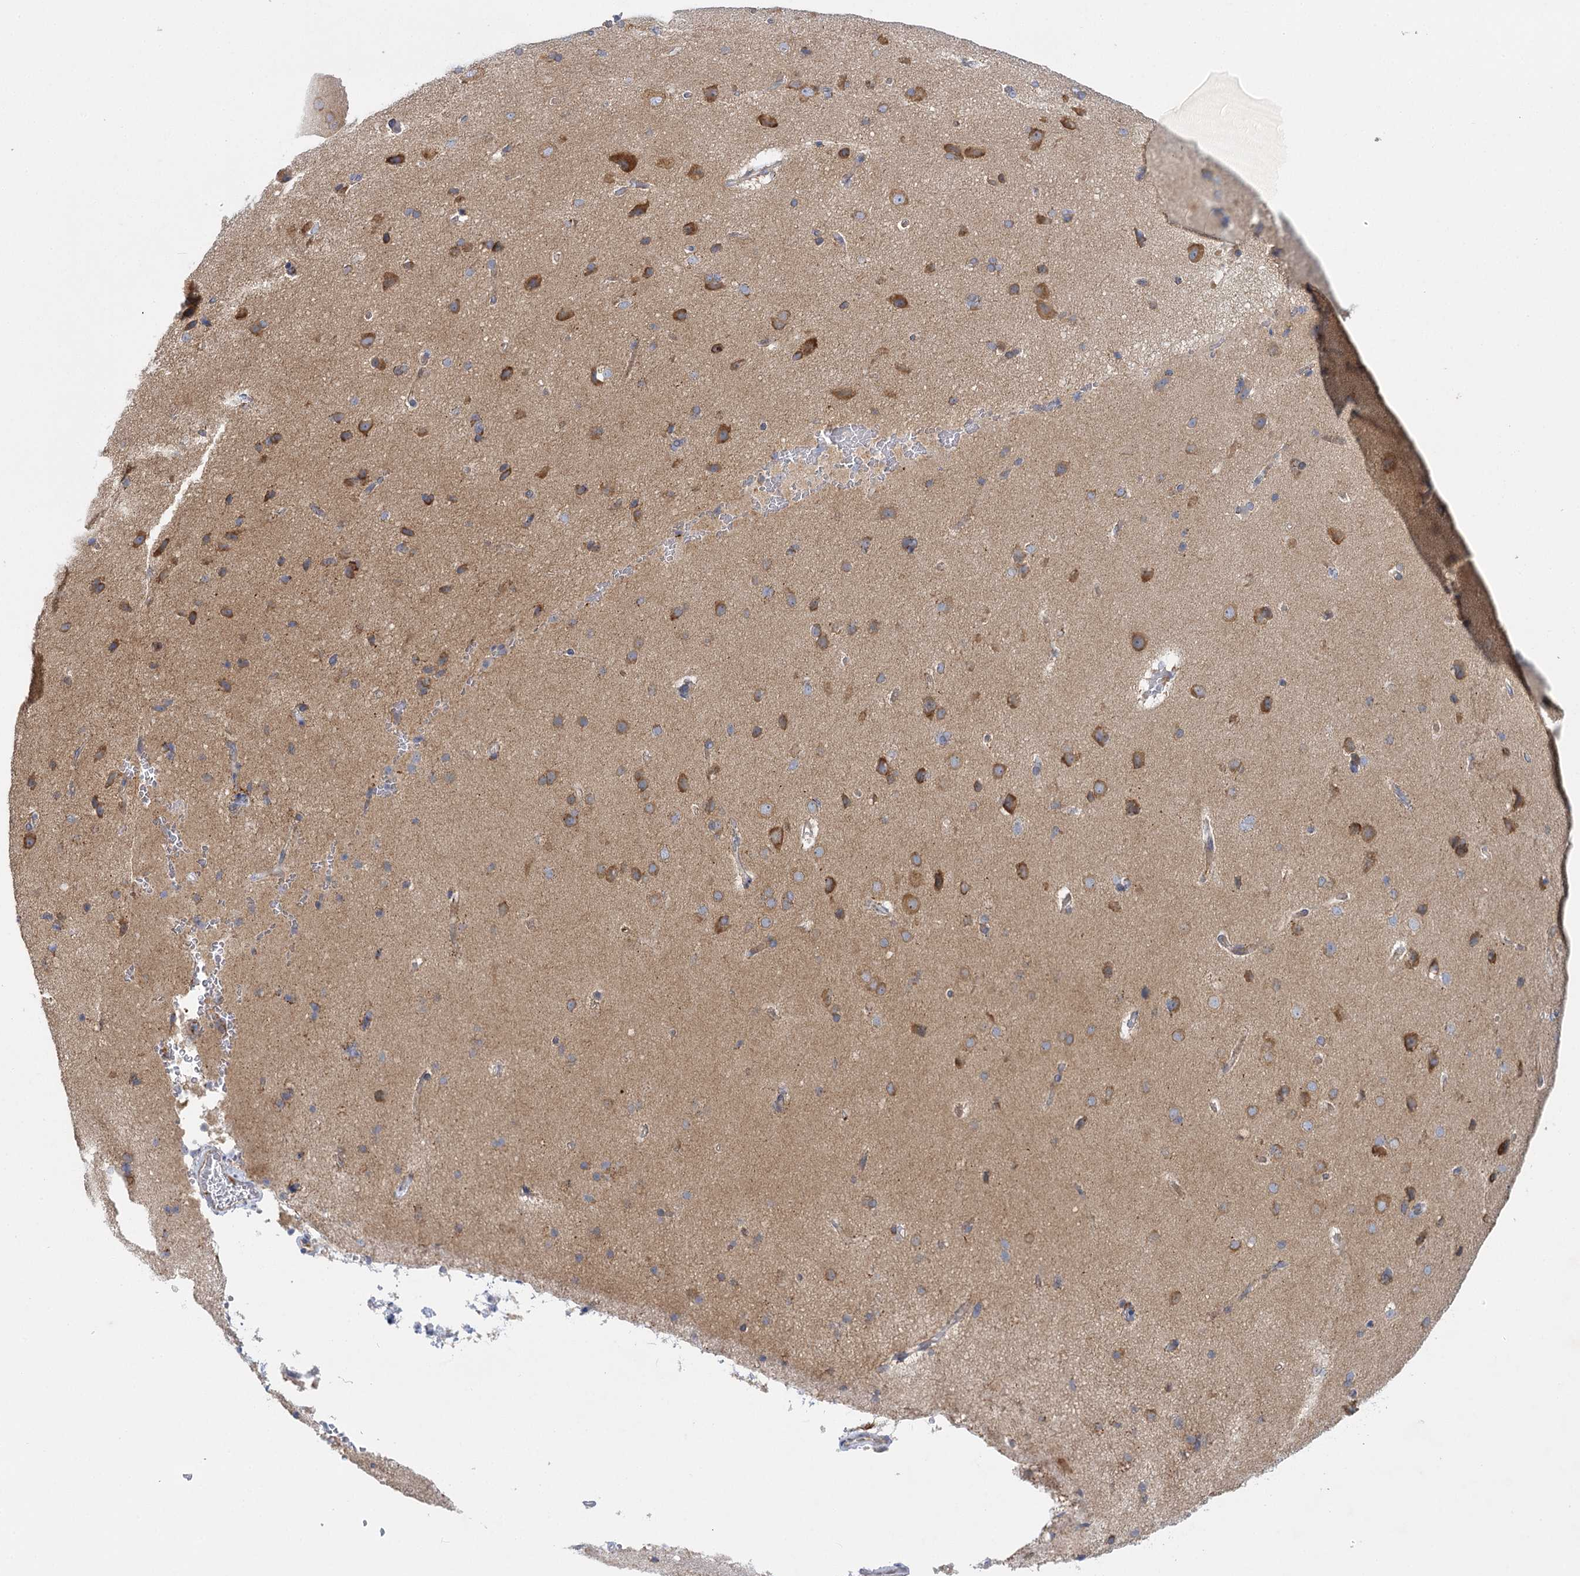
{"staining": {"intensity": "moderate", "quantity": ">75%", "location": "cytoplasmic/membranous"}, "tissue": "cerebral cortex", "cell_type": "Endothelial cells", "image_type": "normal", "snomed": [{"axis": "morphology", "description": "Normal tissue, NOS"}, {"axis": "topography", "description": "Cerebral cortex"}], "caption": "Immunohistochemistry (IHC) of unremarkable human cerebral cortex shows medium levels of moderate cytoplasmic/membranous staining in approximately >75% of endothelial cells.", "gene": "DHTKD1", "patient": {"sex": "male", "age": 62}}